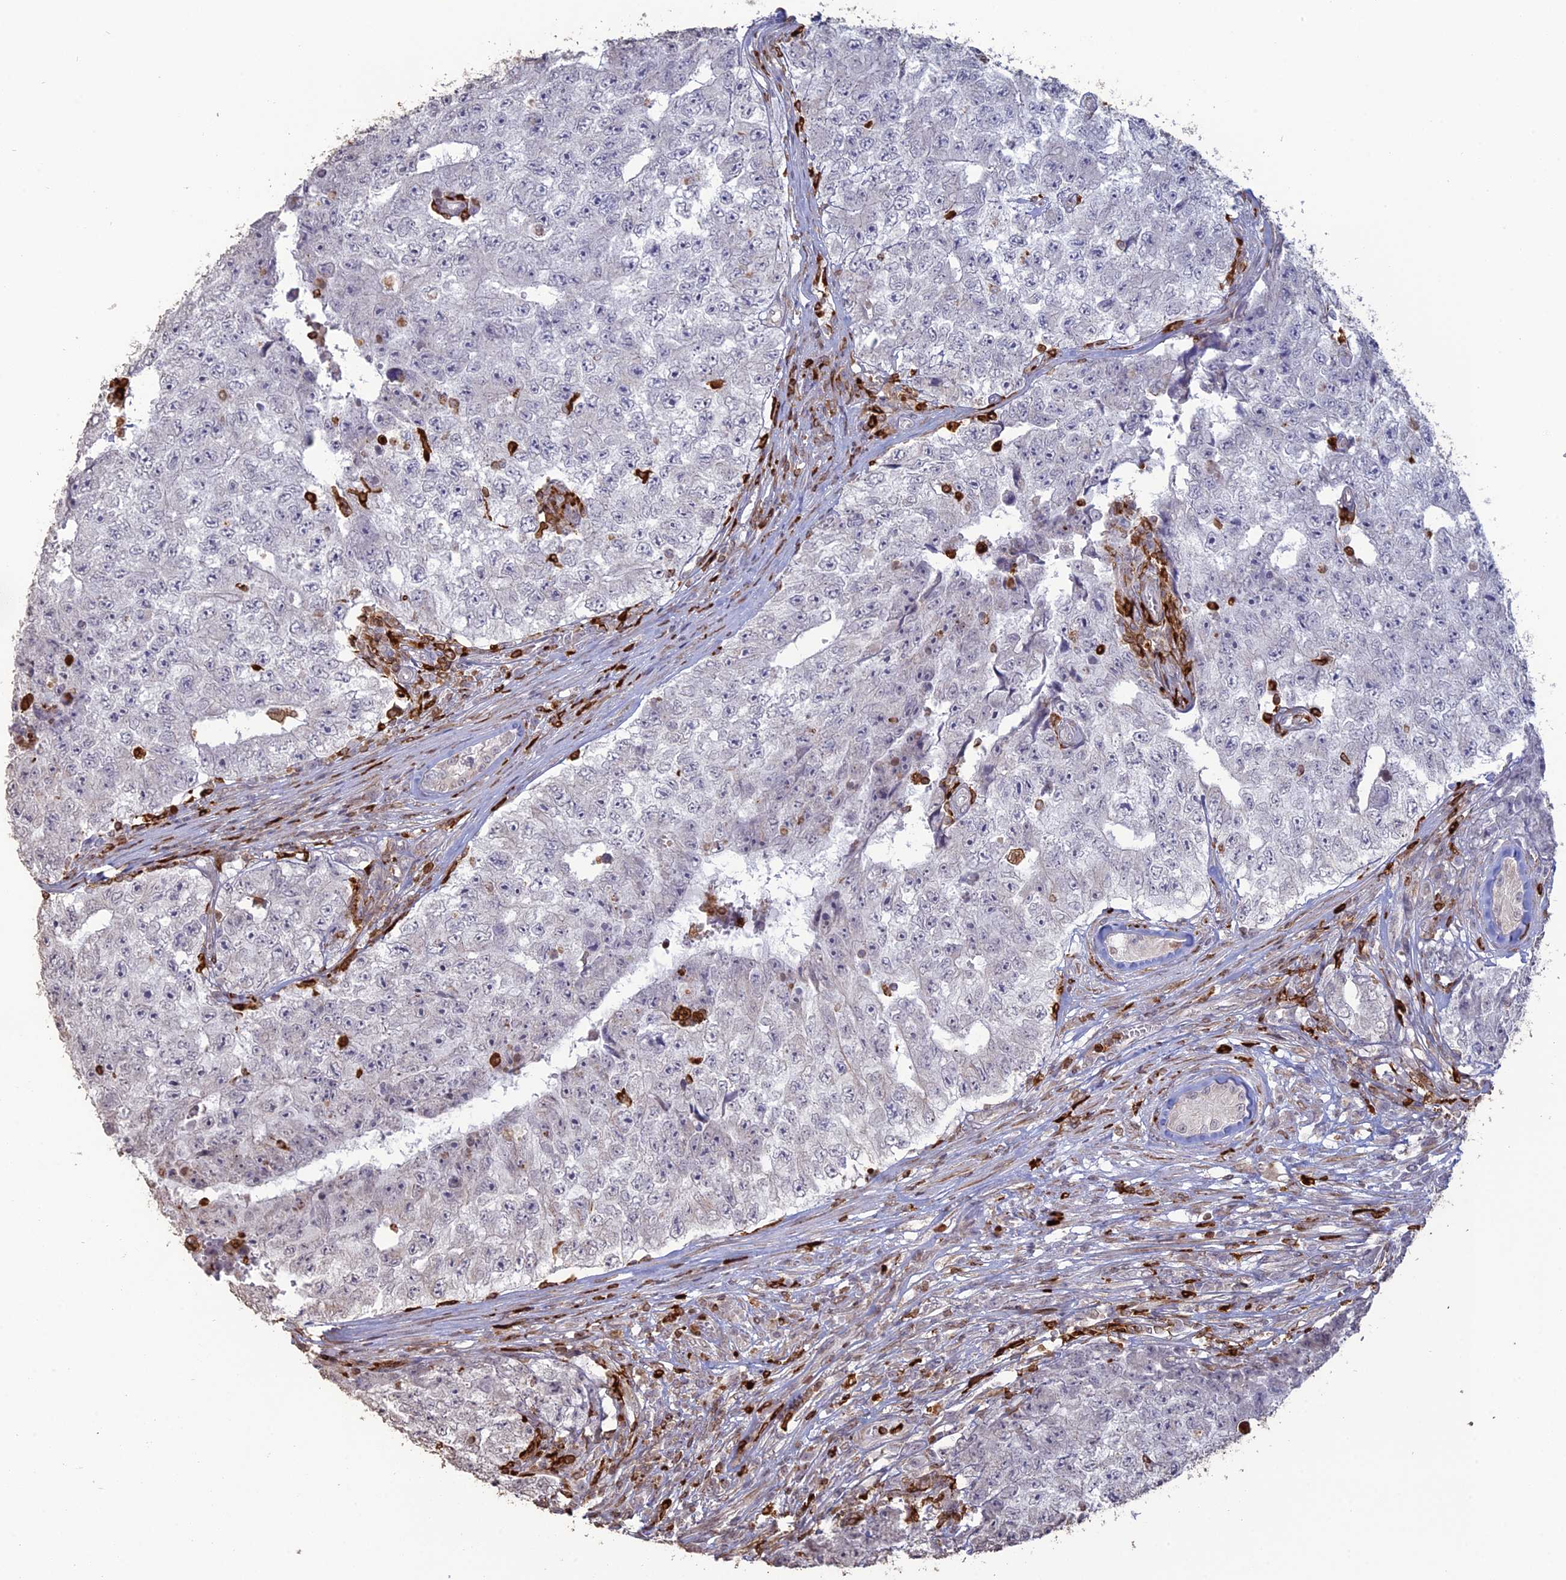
{"staining": {"intensity": "negative", "quantity": "none", "location": "none"}, "tissue": "testis cancer", "cell_type": "Tumor cells", "image_type": "cancer", "snomed": [{"axis": "morphology", "description": "Carcinoma, Embryonal, NOS"}, {"axis": "topography", "description": "Testis"}], "caption": "The IHC micrograph has no significant expression in tumor cells of testis cancer tissue.", "gene": "APOBR", "patient": {"sex": "male", "age": 17}}